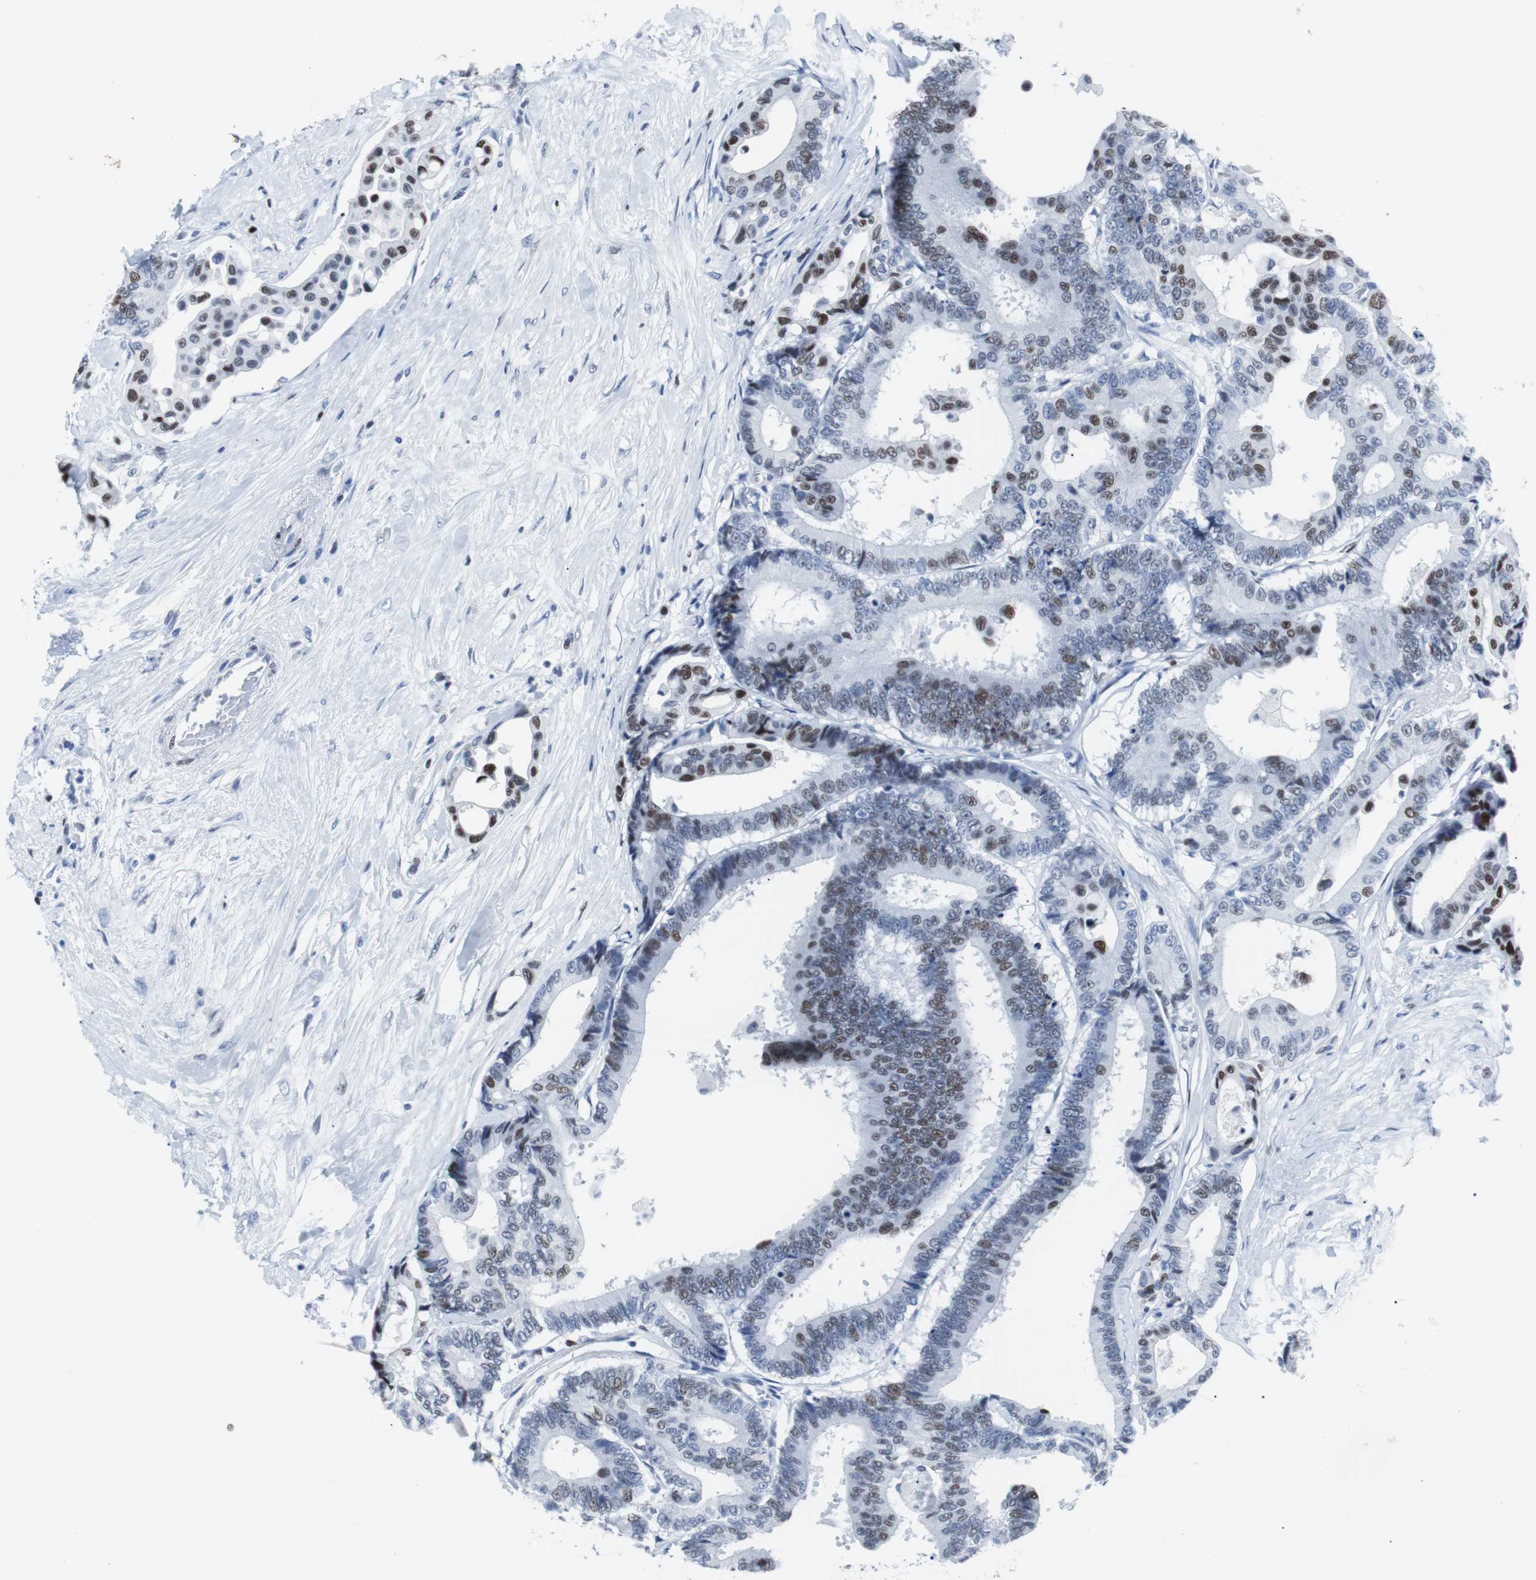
{"staining": {"intensity": "moderate", "quantity": "25%-75%", "location": "nuclear"}, "tissue": "colorectal cancer", "cell_type": "Tumor cells", "image_type": "cancer", "snomed": [{"axis": "morphology", "description": "Normal tissue, NOS"}, {"axis": "morphology", "description": "Adenocarcinoma, NOS"}, {"axis": "topography", "description": "Colon"}], "caption": "This image exhibits immunohistochemistry (IHC) staining of human colorectal cancer, with medium moderate nuclear expression in approximately 25%-75% of tumor cells.", "gene": "JUN", "patient": {"sex": "male", "age": 82}}